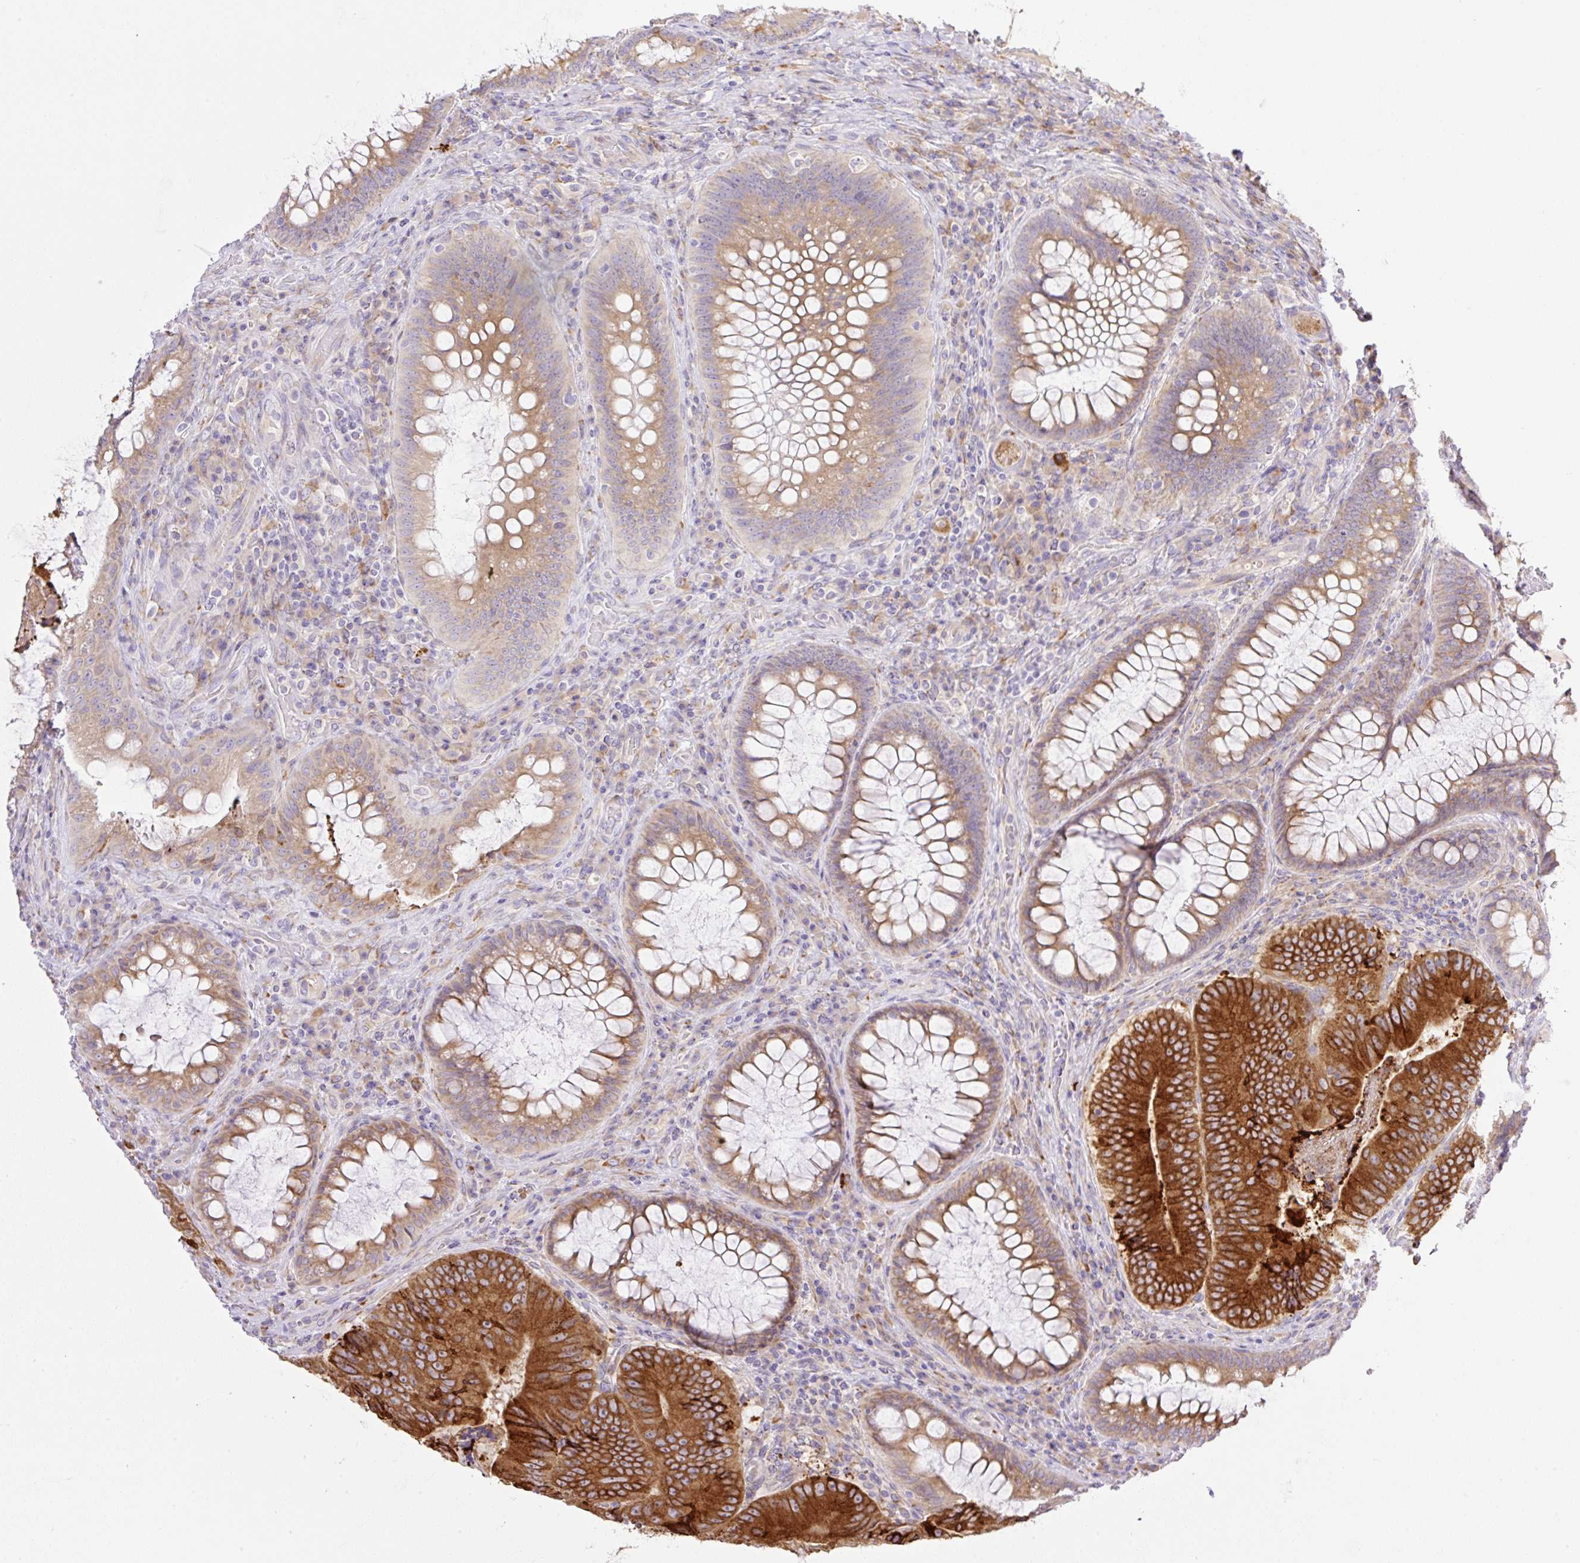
{"staining": {"intensity": "strong", "quantity": ">75%", "location": "cytoplasmic/membranous"}, "tissue": "colorectal cancer", "cell_type": "Tumor cells", "image_type": "cancer", "snomed": [{"axis": "morphology", "description": "Adenocarcinoma, NOS"}, {"axis": "topography", "description": "Colon"}], "caption": "Adenocarcinoma (colorectal) stained for a protein (brown) demonstrates strong cytoplasmic/membranous positive staining in about >75% of tumor cells.", "gene": "POFUT1", "patient": {"sex": "female", "age": 86}}